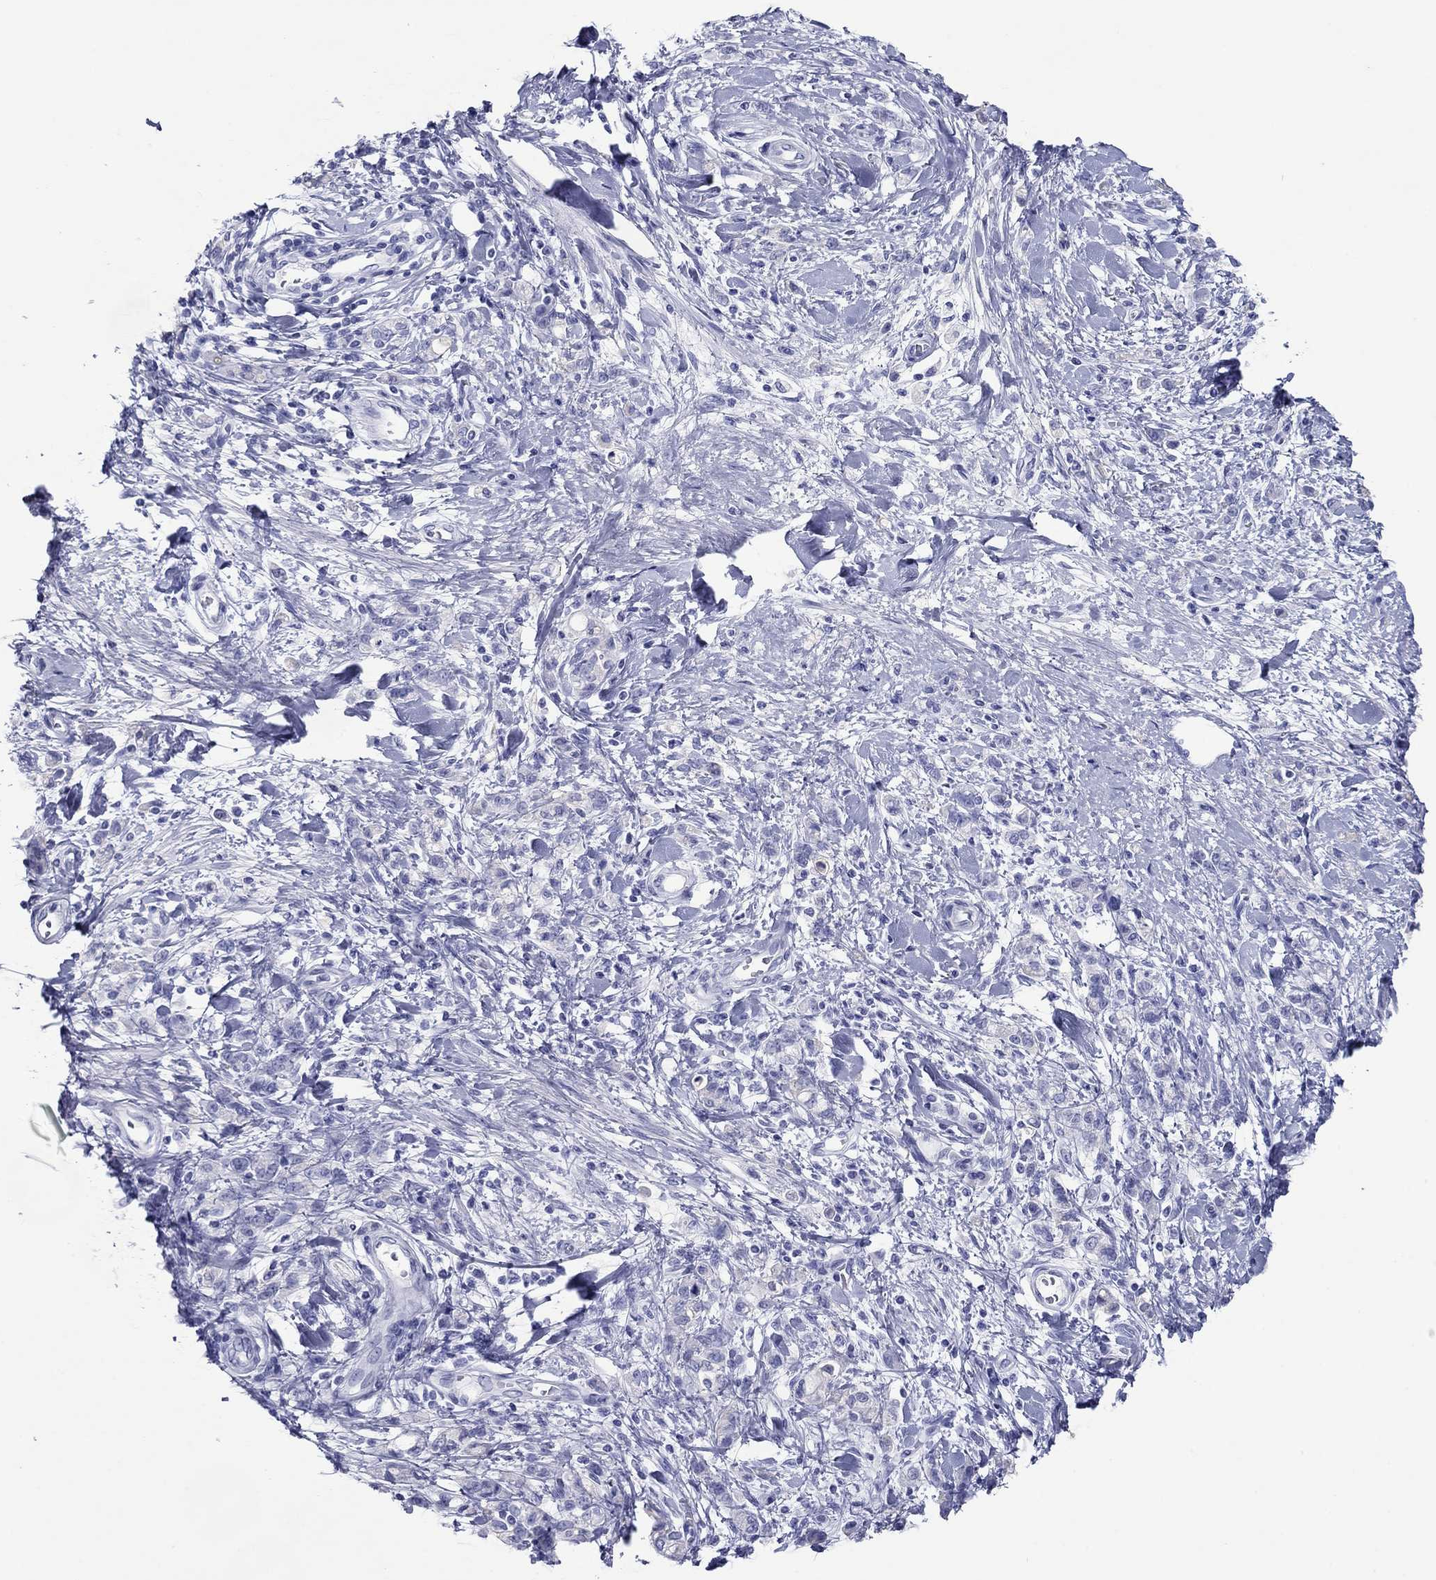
{"staining": {"intensity": "negative", "quantity": "none", "location": "none"}, "tissue": "stomach cancer", "cell_type": "Tumor cells", "image_type": "cancer", "snomed": [{"axis": "morphology", "description": "Adenocarcinoma, NOS"}, {"axis": "topography", "description": "Stomach"}], "caption": "DAB (3,3'-diaminobenzidine) immunohistochemical staining of human stomach adenocarcinoma displays no significant staining in tumor cells.", "gene": "ATP4A", "patient": {"sex": "male", "age": 77}}